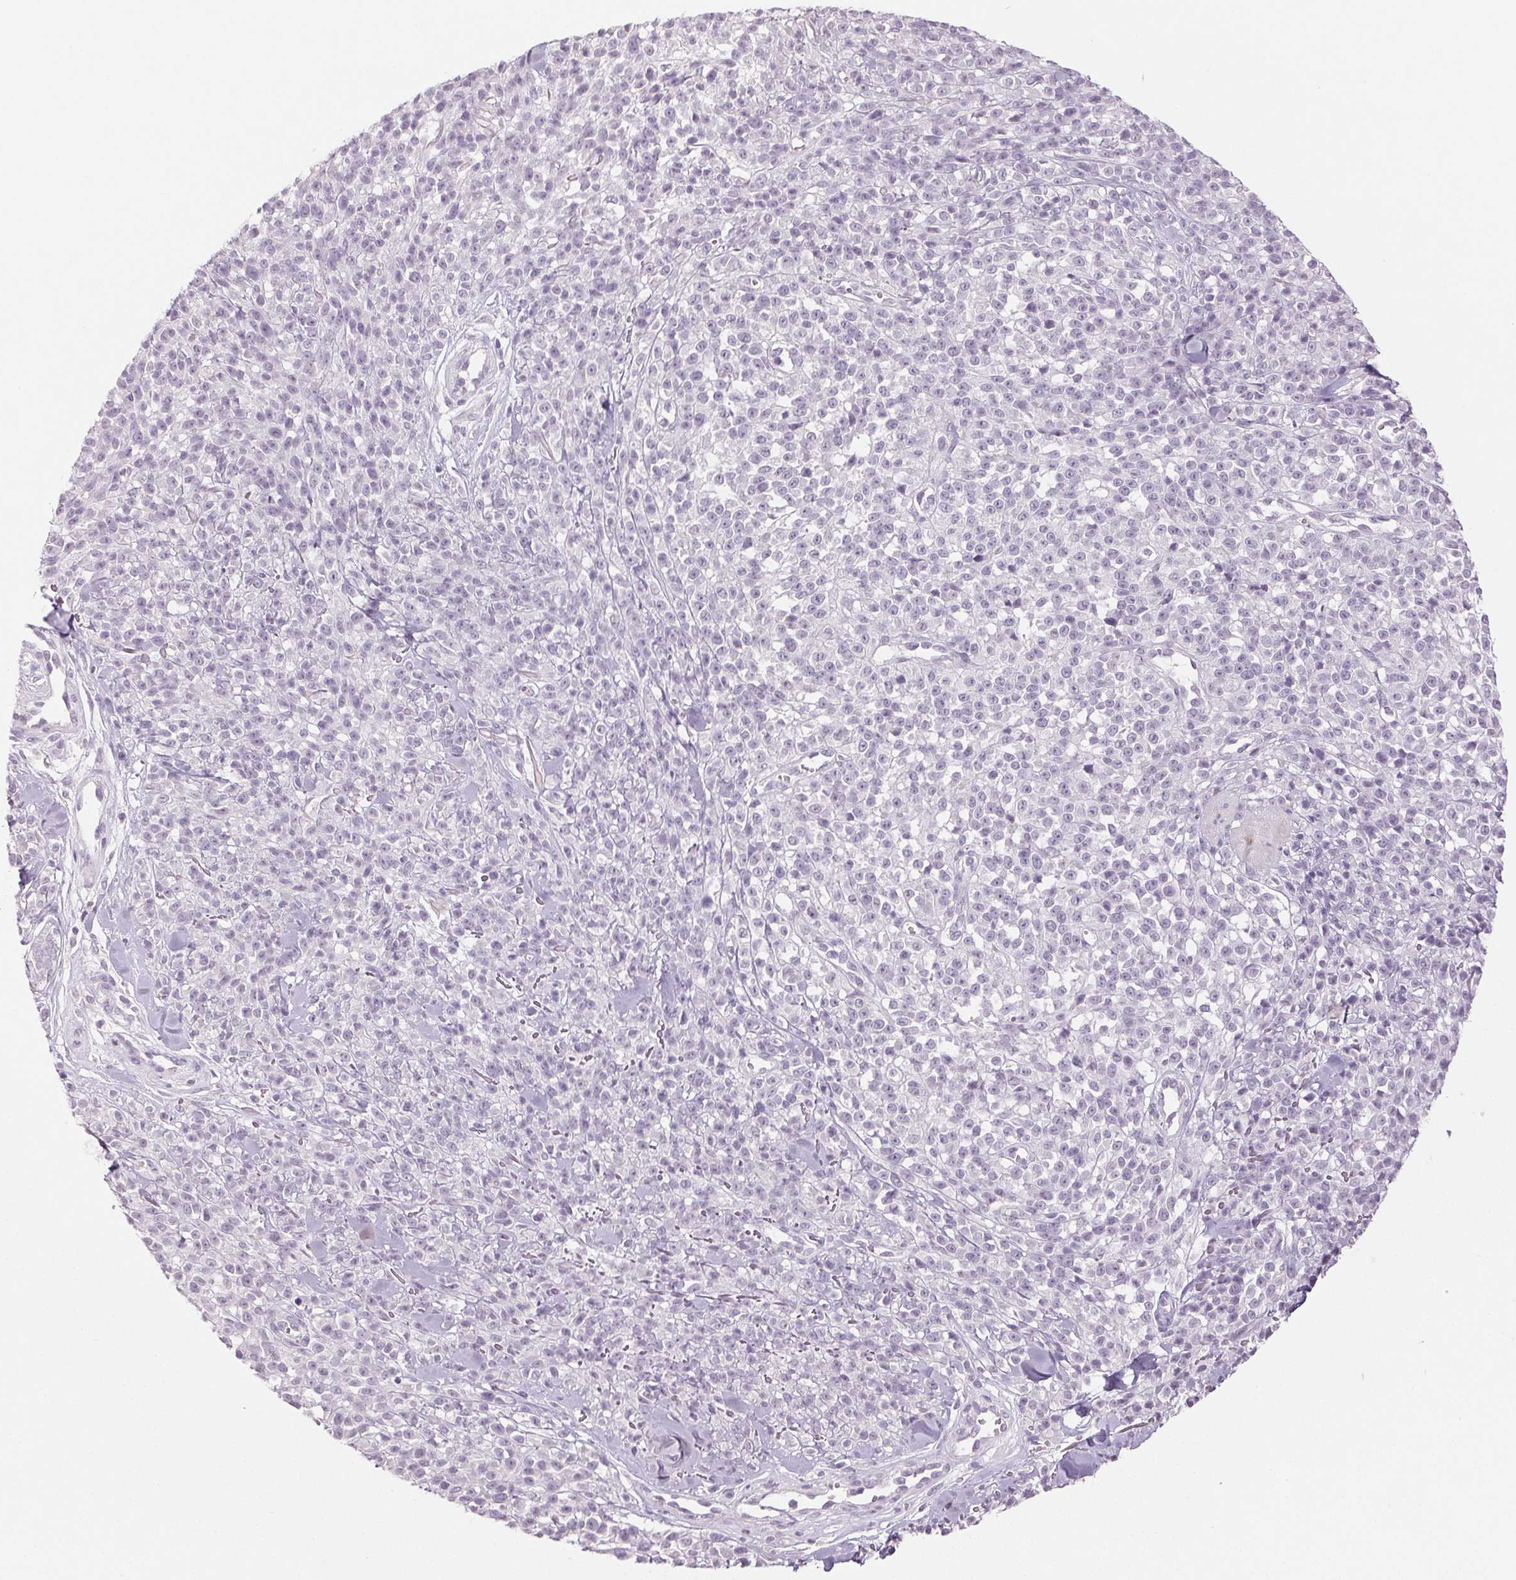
{"staining": {"intensity": "negative", "quantity": "none", "location": "none"}, "tissue": "melanoma", "cell_type": "Tumor cells", "image_type": "cancer", "snomed": [{"axis": "morphology", "description": "Malignant melanoma, NOS"}, {"axis": "topography", "description": "Skin"}, {"axis": "topography", "description": "Skin of trunk"}], "caption": "High magnification brightfield microscopy of malignant melanoma stained with DAB (brown) and counterstained with hematoxylin (blue): tumor cells show no significant expression. (Brightfield microscopy of DAB (3,3'-diaminobenzidine) IHC at high magnification).", "gene": "LTF", "patient": {"sex": "male", "age": 74}}